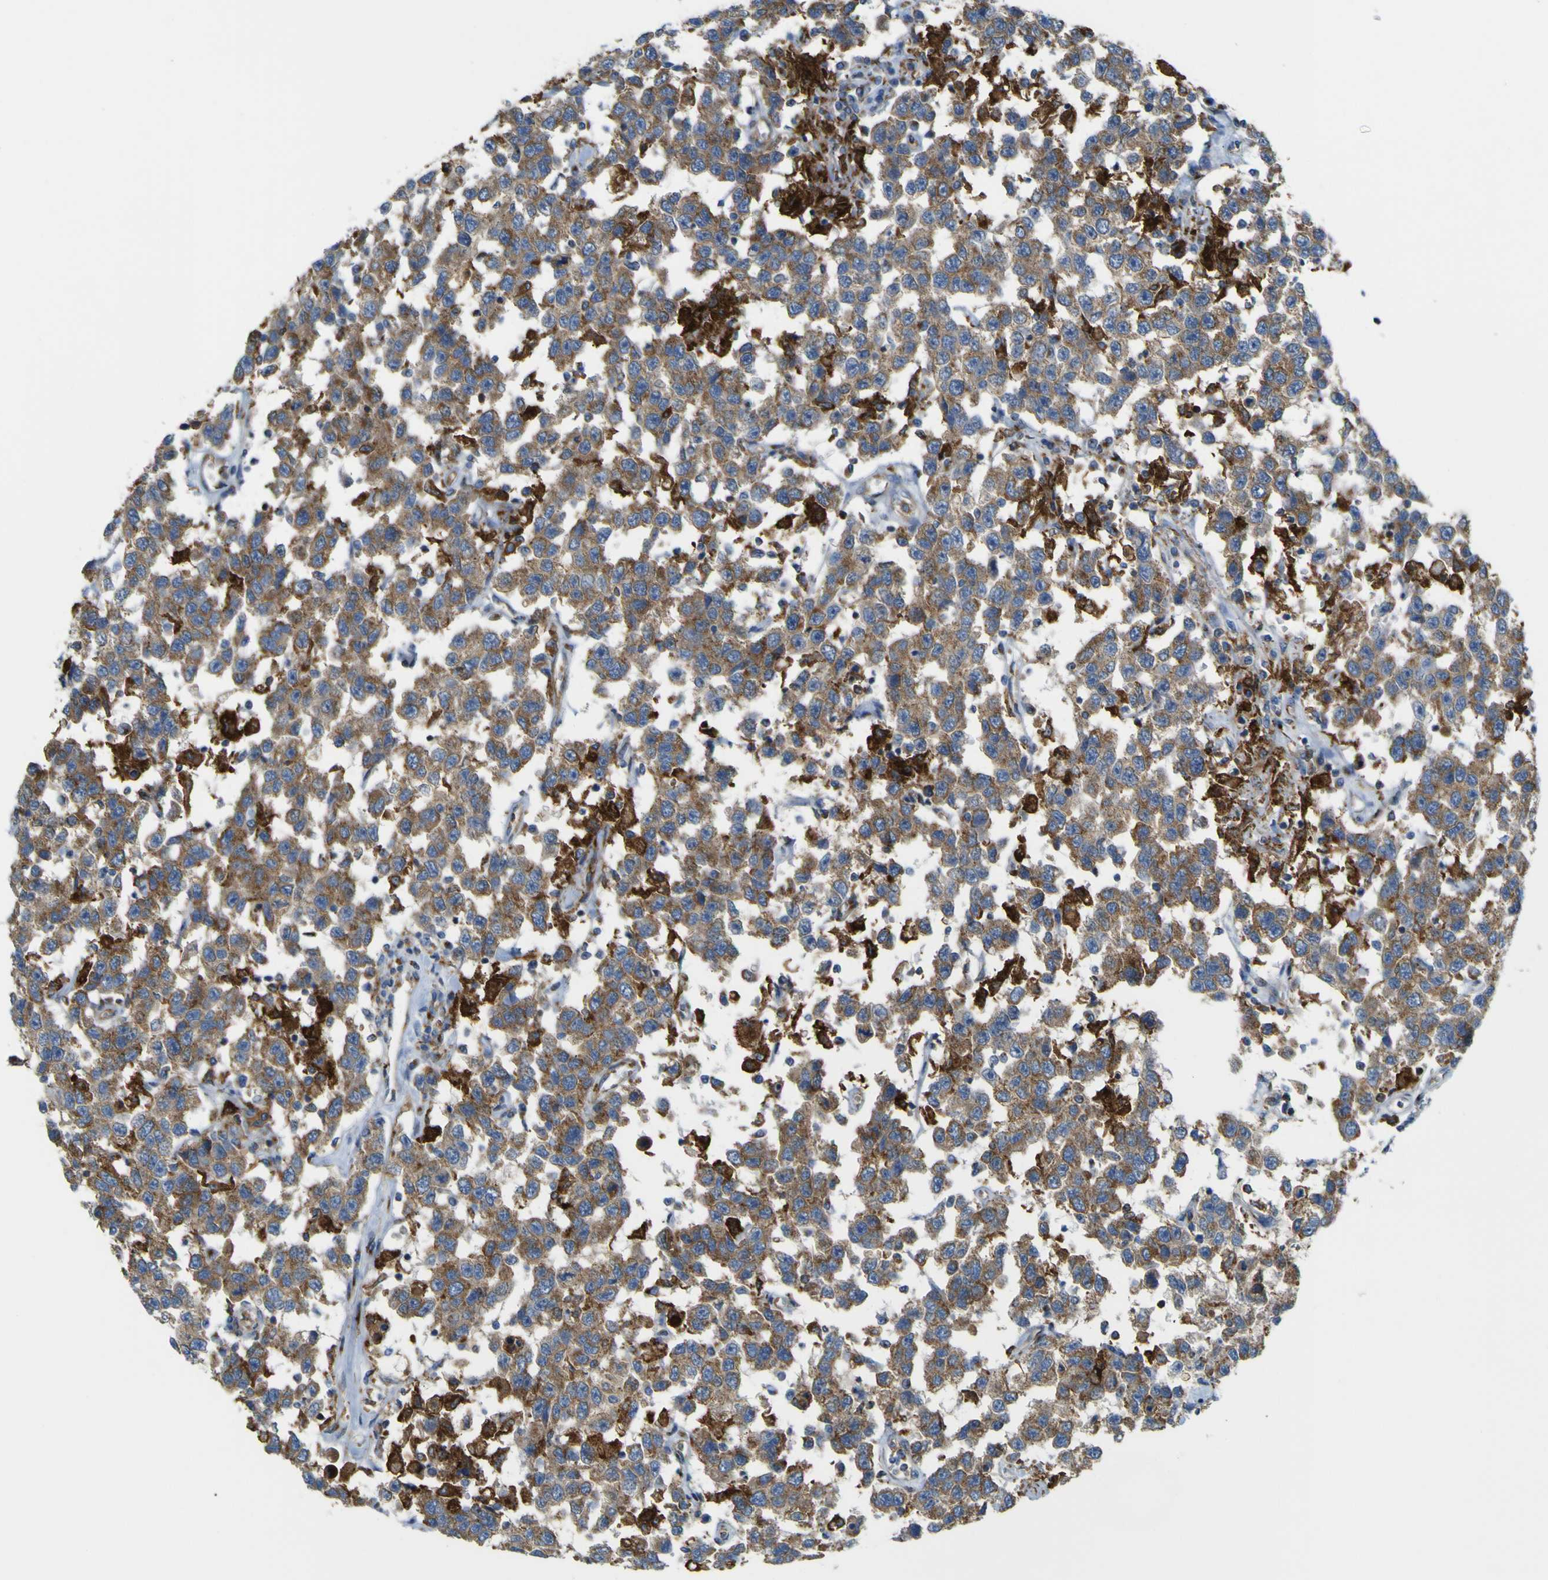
{"staining": {"intensity": "moderate", "quantity": ">75%", "location": "cytoplasmic/membranous"}, "tissue": "testis cancer", "cell_type": "Tumor cells", "image_type": "cancer", "snomed": [{"axis": "morphology", "description": "Seminoma, NOS"}, {"axis": "topography", "description": "Testis"}], "caption": "This histopathology image shows immunohistochemistry (IHC) staining of human testis cancer (seminoma), with medium moderate cytoplasmic/membranous positivity in about >75% of tumor cells.", "gene": "IGF2R", "patient": {"sex": "male", "age": 41}}